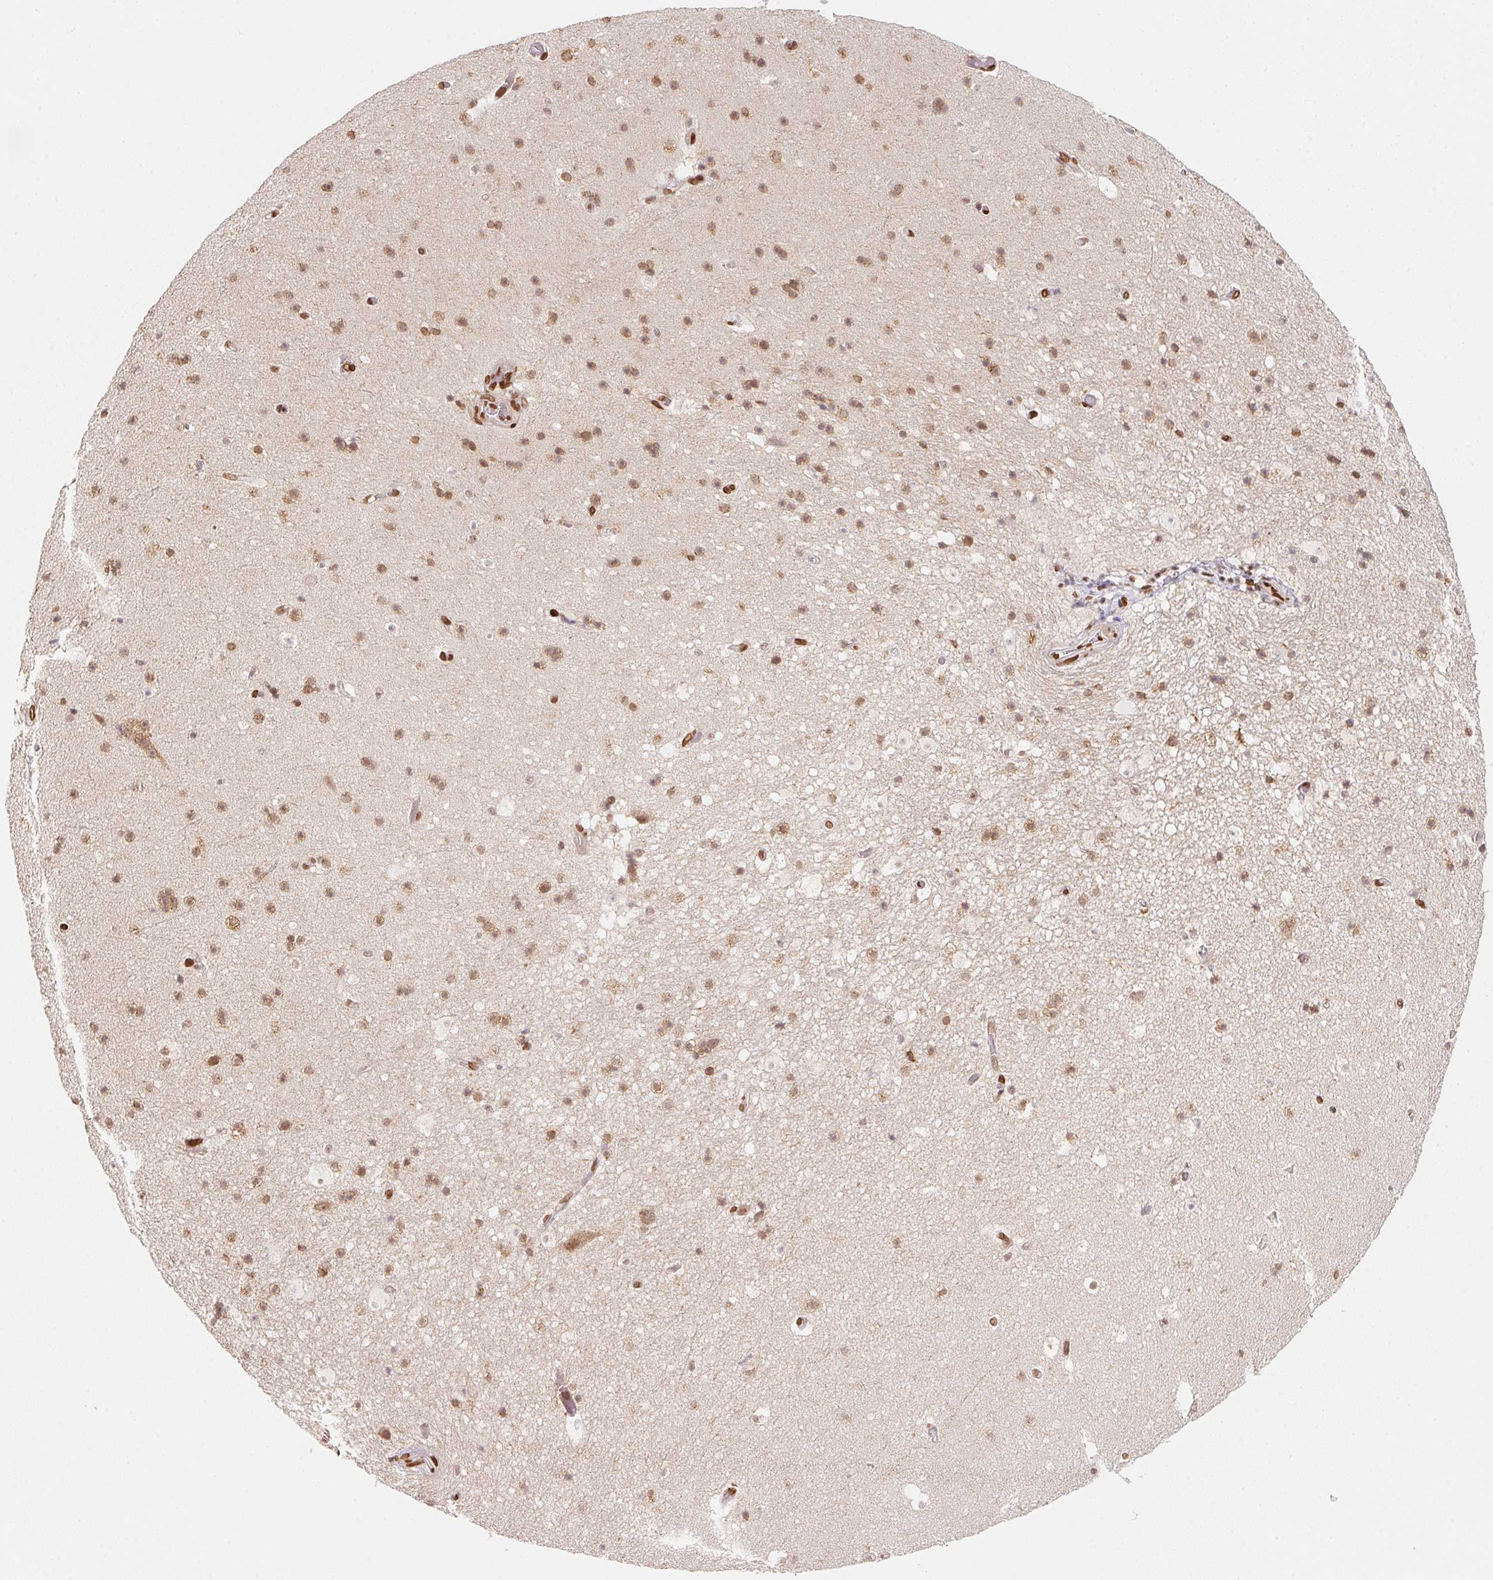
{"staining": {"intensity": "moderate", "quantity": ">75%", "location": "cytoplasmic/membranous,nuclear"}, "tissue": "hippocampus", "cell_type": "Glial cells", "image_type": "normal", "snomed": [{"axis": "morphology", "description": "Normal tissue, NOS"}, {"axis": "topography", "description": "Hippocampus"}], "caption": "A micrograph showing moderate cytoplasmic/membranous,nuclear staining in approximately >75% of glial cells in normal hippocampus, as visualized by brown immunohistochemical staining.", "gene": "SAP30BP", "patient": {"sex": "male", "age": 26}}